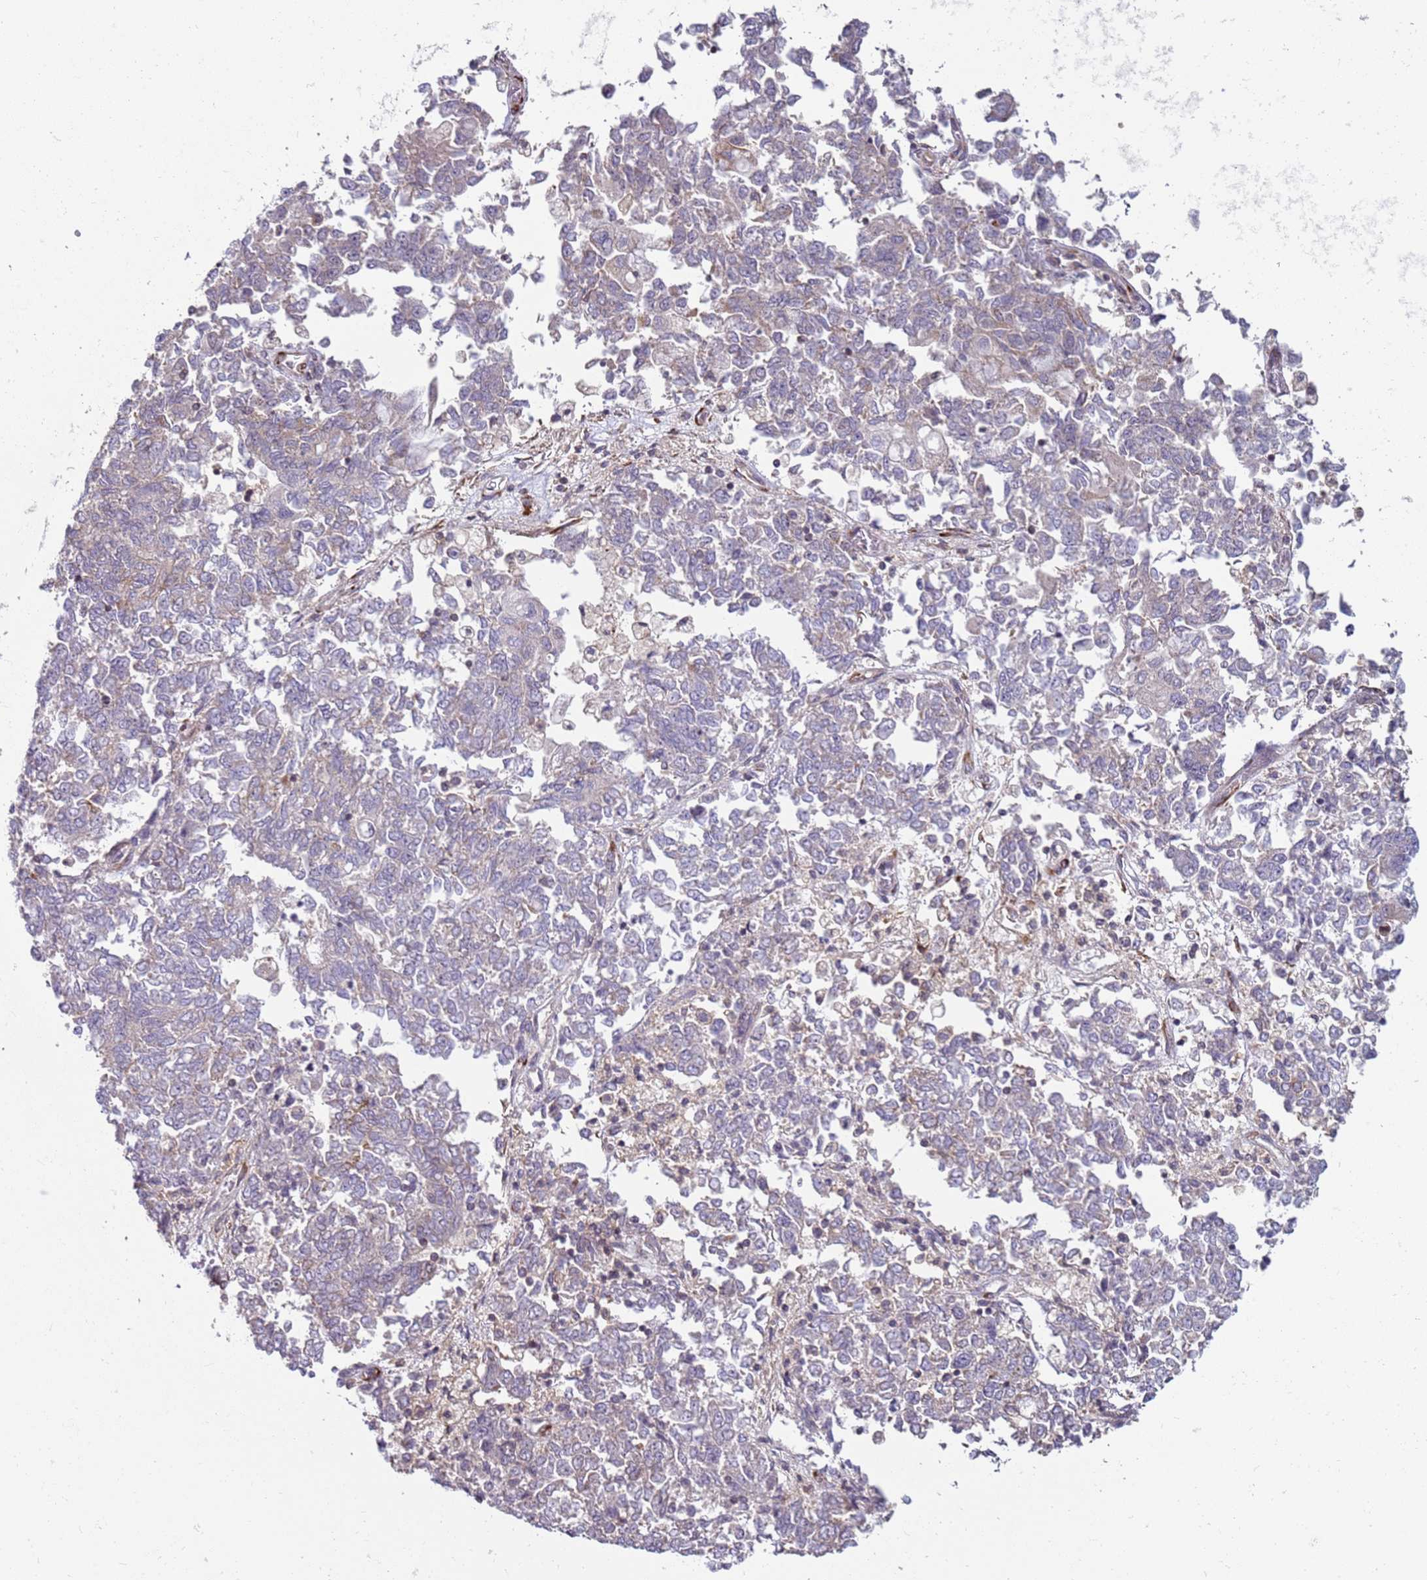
{"staining": {"intensity": "weak", "quantity": "<25%", "location": "cytoplasmic/membranous"}, "tissue": "endometrial cancer", "cell_type": "Tumor cells", "image_type": "cancer", "snomed": [{"axis": "morphology", "description": "Adenocarcinoma, NOS"}, {"axis": "topography", "description": "Endometrium"}], "caption": "The micrograph shows no staining of tumor cells in endometrial cancer (adenocarcinoma).", "gene": "SNAPC4", "patient": {"sex": "female", "age": 80}}